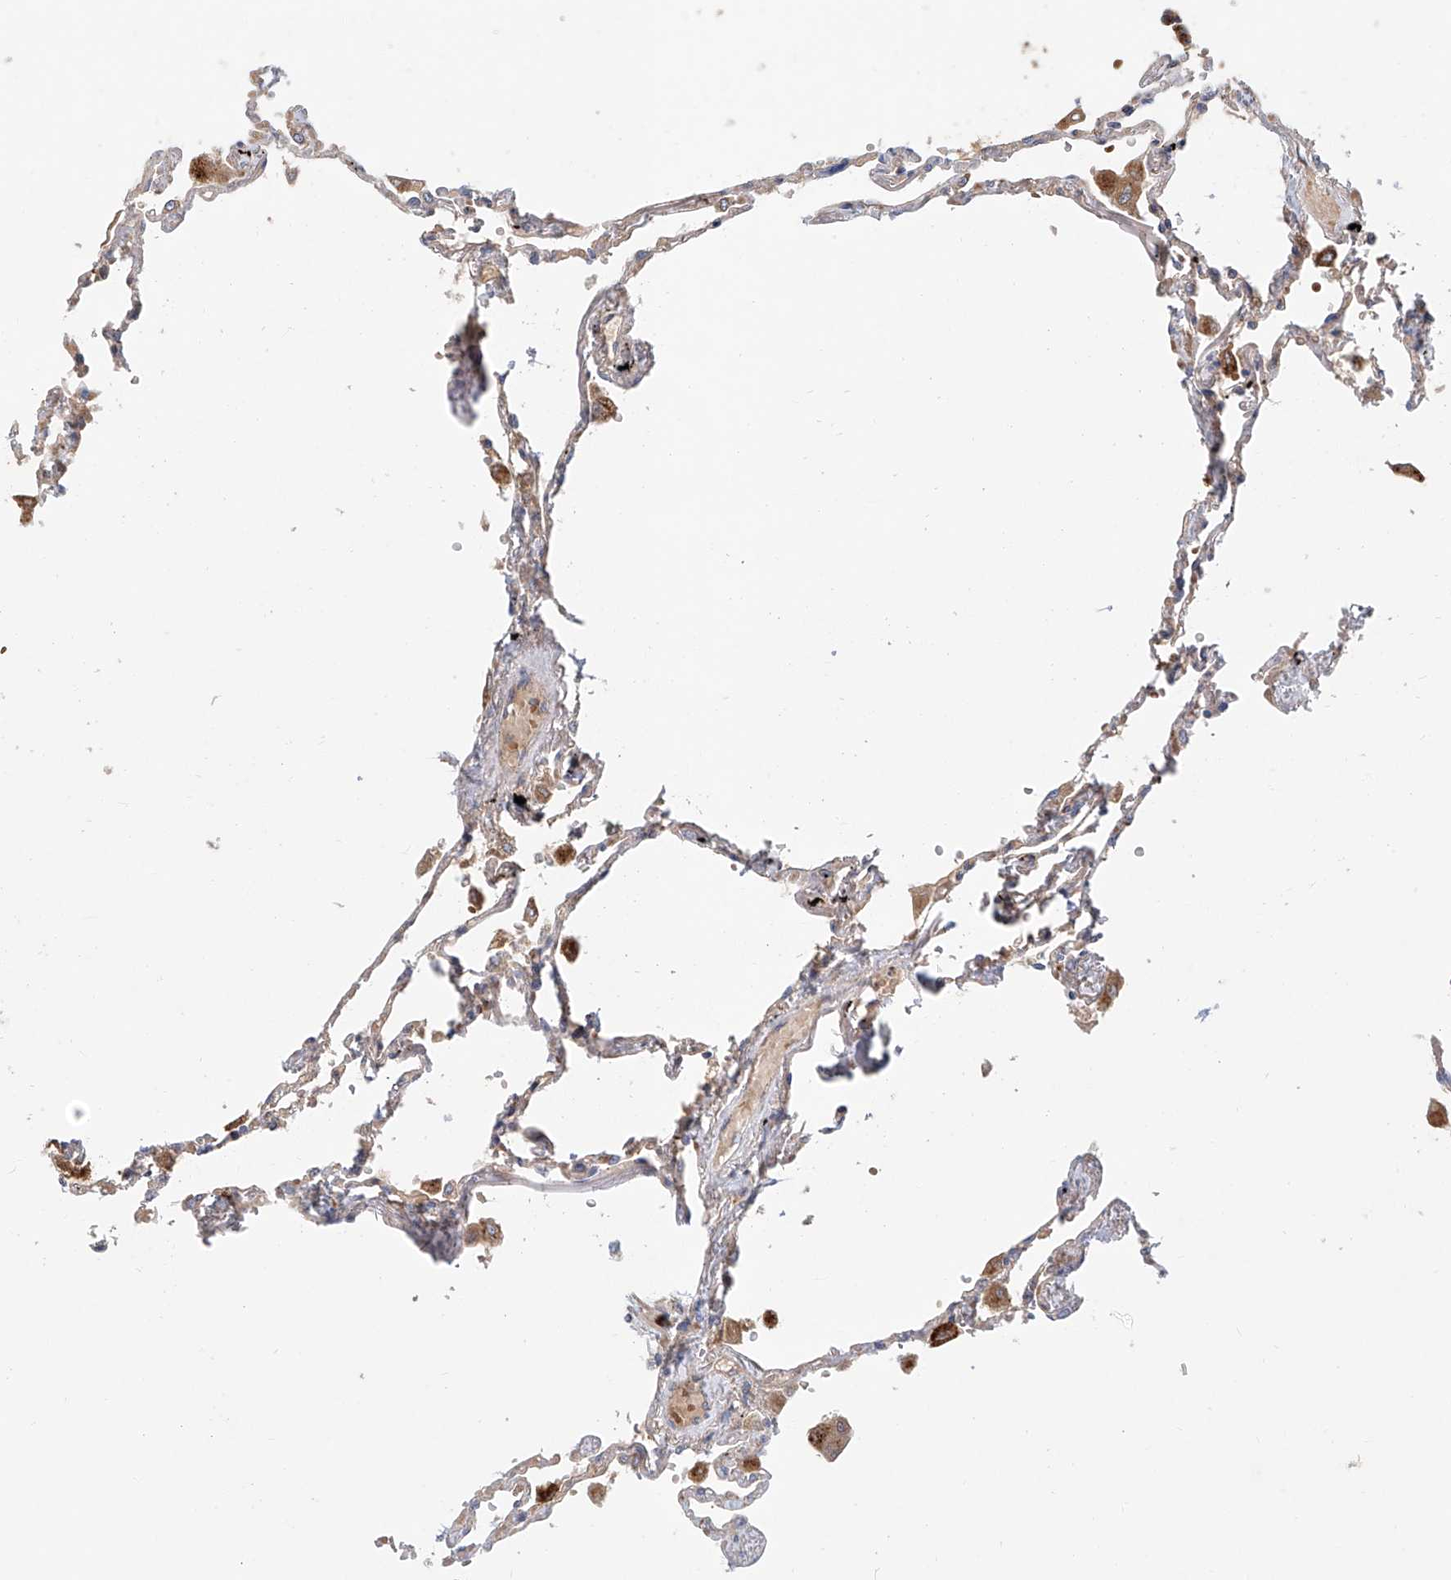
{"staining": {"intensity": "moderate", "quantity": "<25%", "location": "cytoplasmic/membranous"}, "tissue": "lung", "cell_type": "Alveolar cells", "image_type": "normal", "snomed": [{"axis": "morphology", "description": "Normal tissue, NOS"}, {"axis": "topography", "description": "Lung"}], "caption": "Immunohistochemistry staining of benign lung, which reveals low levels of moderate cytoplasmic/membranous positivity in about <25% of alveolar cells indicating moderate cytoplasmic/membranous protein positivity. The staining was performed using DAB (brown) for protein detection and nuclei were counterstained in hematoxylin (blue).", "gene": "HGSNAT", "patient": {"sex": "female", "age": 67}}